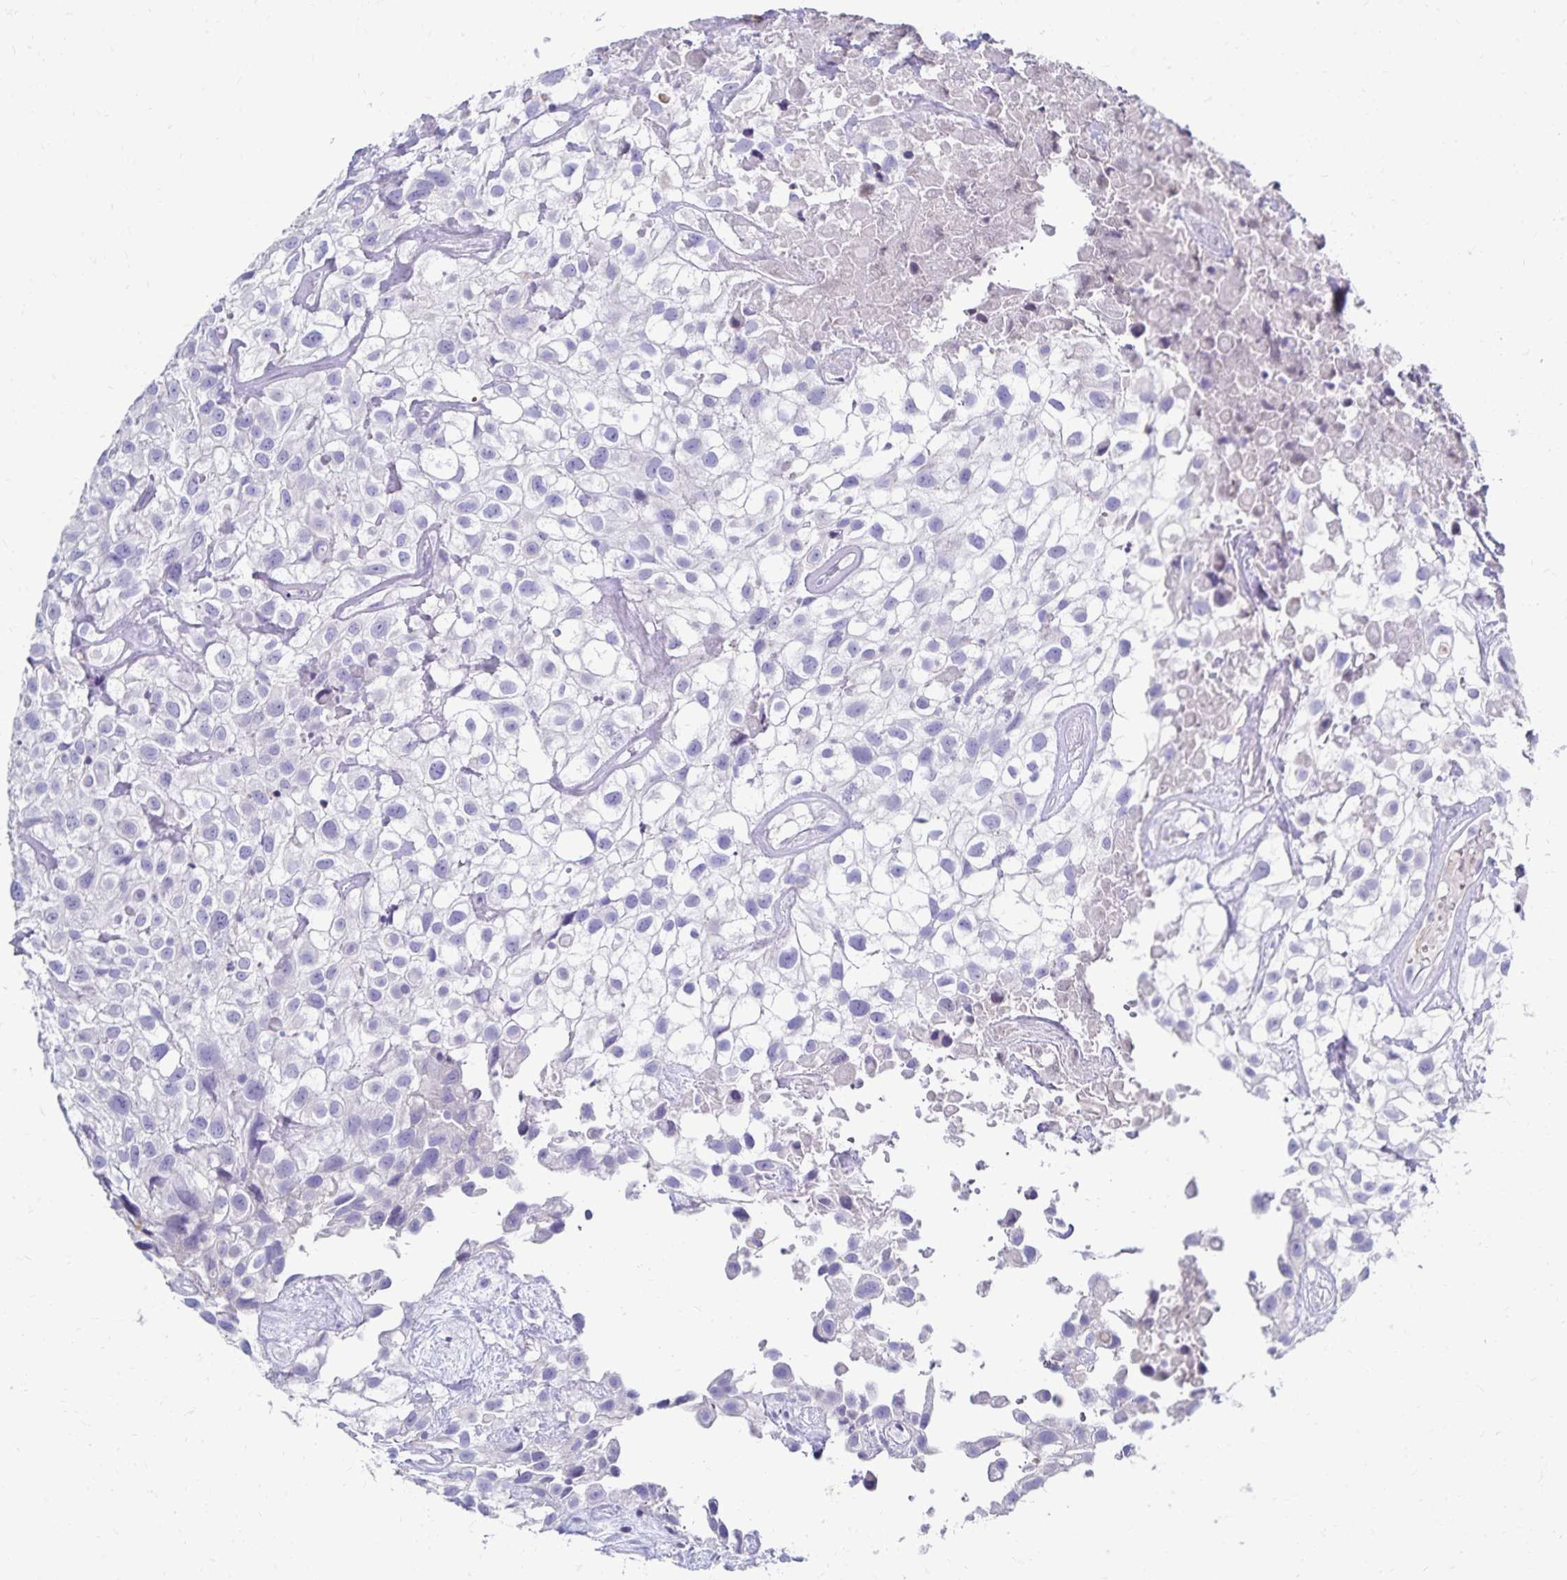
{"staining": {"intensity": "negative", "quantity": "none", "location": "none"}, "tissue": "urothelial cancer", "cell_type": "Tumor cells", "image_type": "cancer", "snomed": [{"axis": "morphology", "description": "Urothelial carcinoma, High grade"}, {"axis": "topography", "description": "Urinary bladder"}], "caption": "High power microscopy photomicrograph of an immunohistochemistry histopathology image of high-grade urothelial carcinoma, revealing no significant positivity in tumor cells.", "gene": "PAX5", "patient": {"sex": "male", "age": 56}}